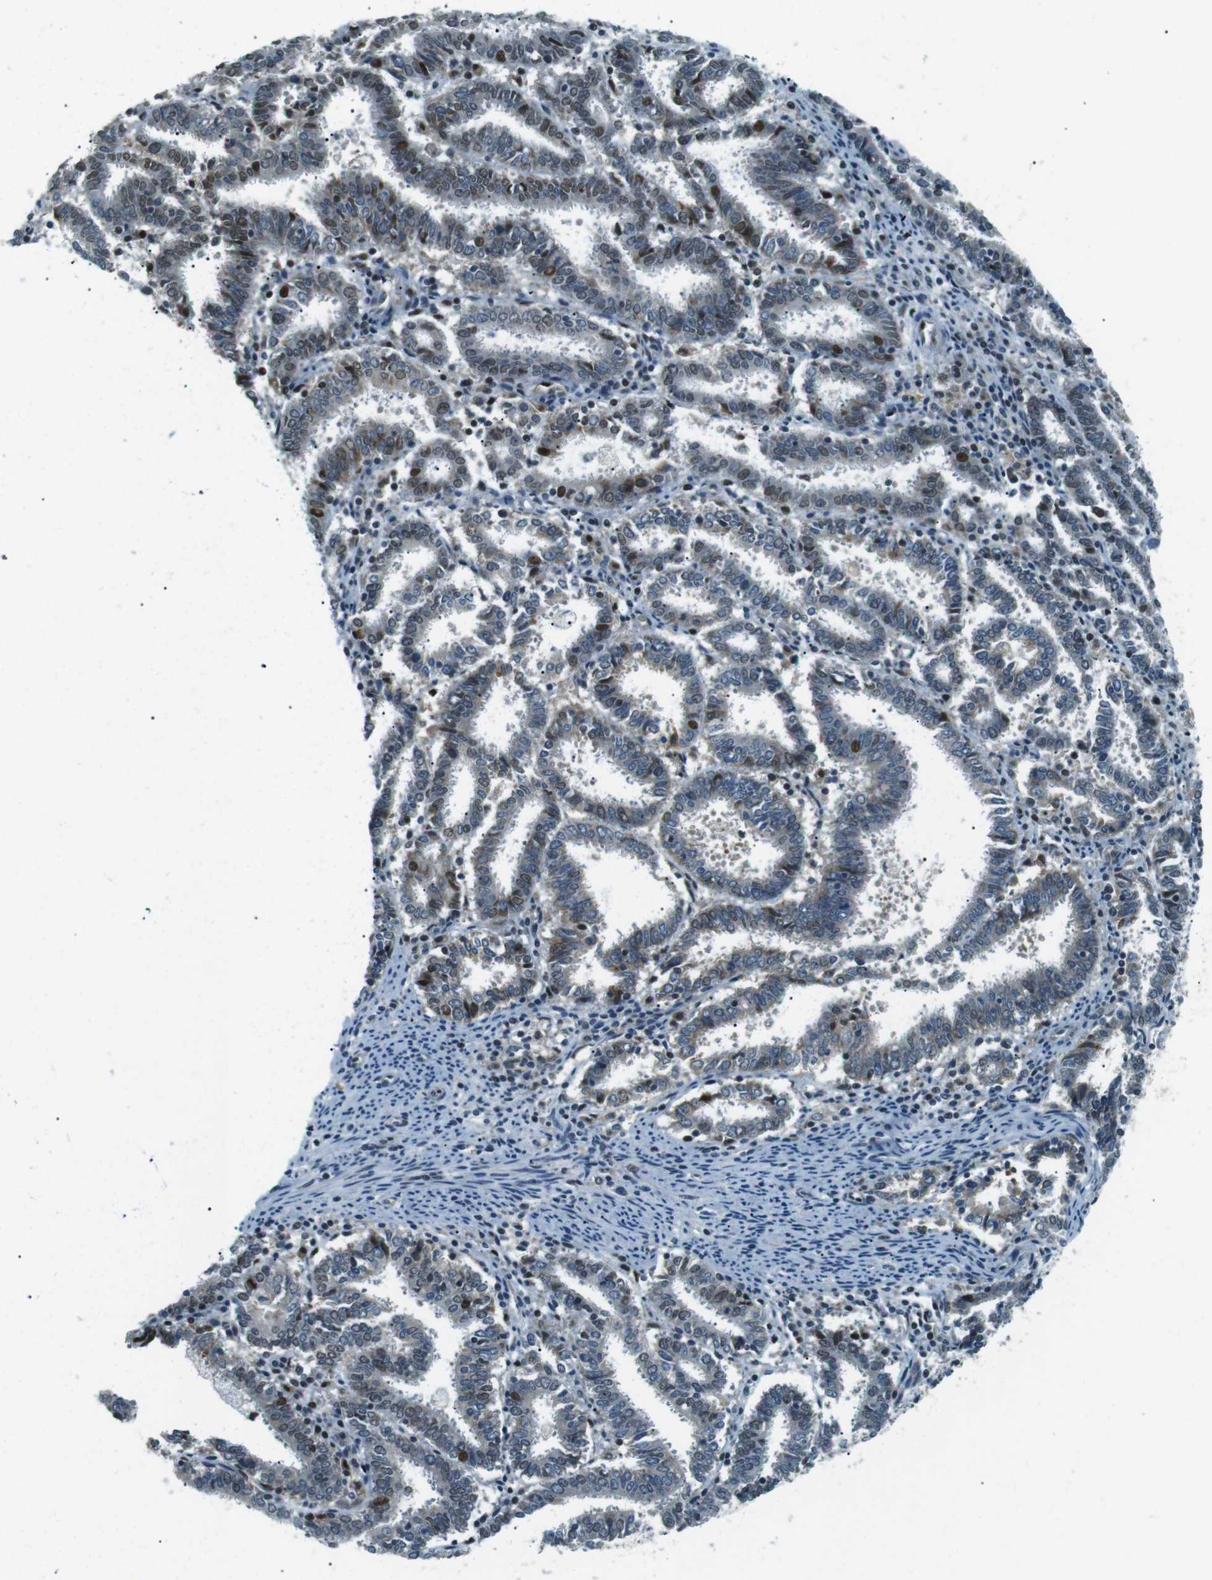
{"staining": {"intensity": "strong", "quantity": "<25%", "location": "nuclear"}, "tissue": "endometrial cancer", "cell_type": "Tumor cells", "image_type": "cancer", "snomed": [{"axis": "morphology", "description": "Adenocarcinoma, NOS"}, {"axis": "topography", "description": "Uterus"}], "caption": "Endometrial cancer (adenocarcinoma) stained for a protein (brown) shows strong nuclear positive expression in approximately <25% of tumor cells.", "gene": "PJA1", "patient": {"sex": "female", "age": 83}}